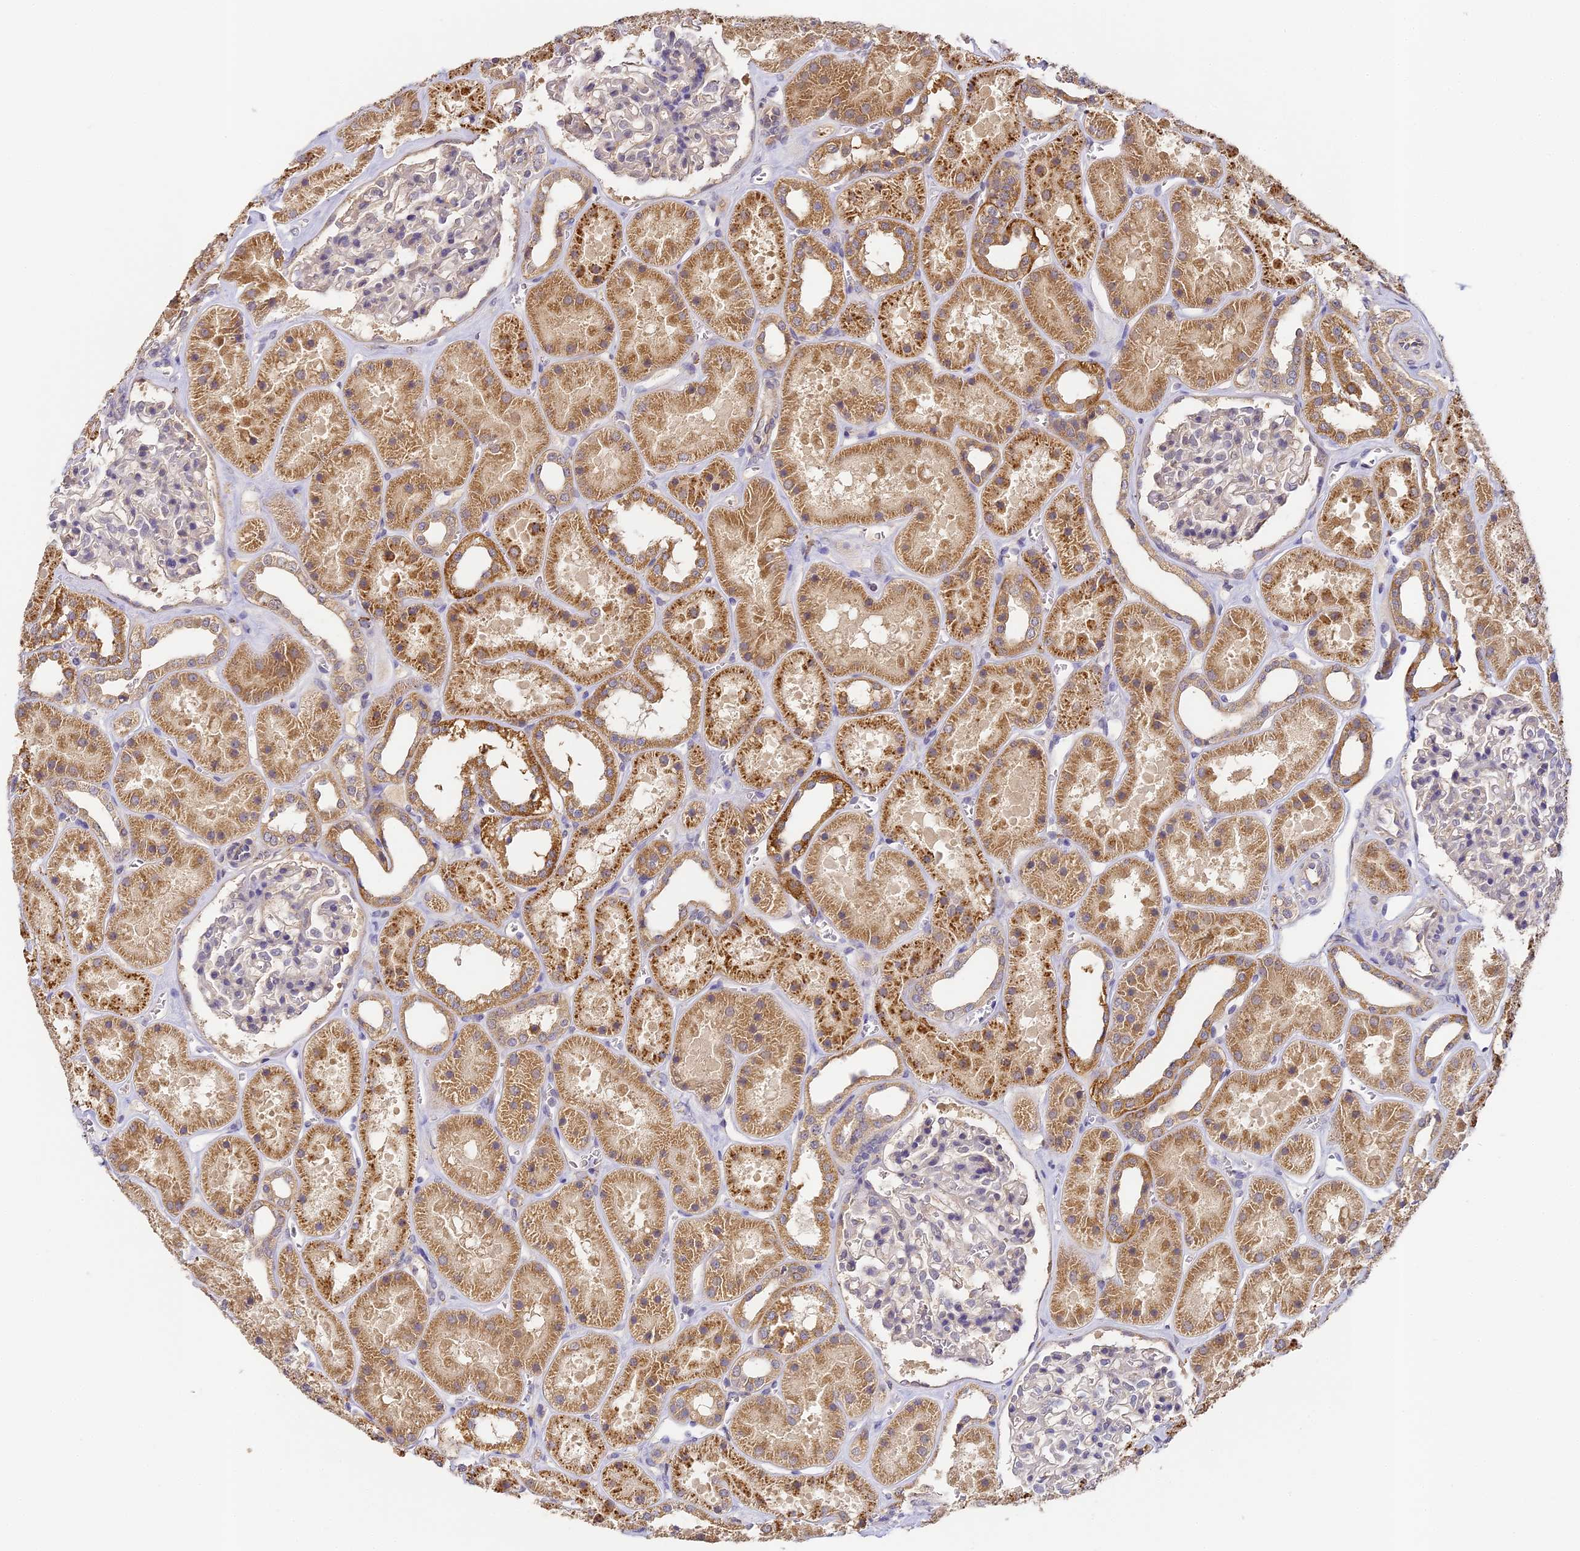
{"staining": {"intensity": "negative", "quantity": "none", "location": "none"}, "tissue": "kidney", "cell_type": "Cells in glomeruli", "image_type": "normal", "snomed": [{"axis": "morphology", "description": "Normal tissue, NOS"}, {"axis": "topography", "description": "Kidney"}], "caption": "DAB immunohistochemical staining of benign human kidney shows no significant expression in cells in glomeruli. (Immunohistochemistry, brightfield microscopy, high magnification).", "gene": "YAE1", "patient": {"sex": "female", "age": 41}}